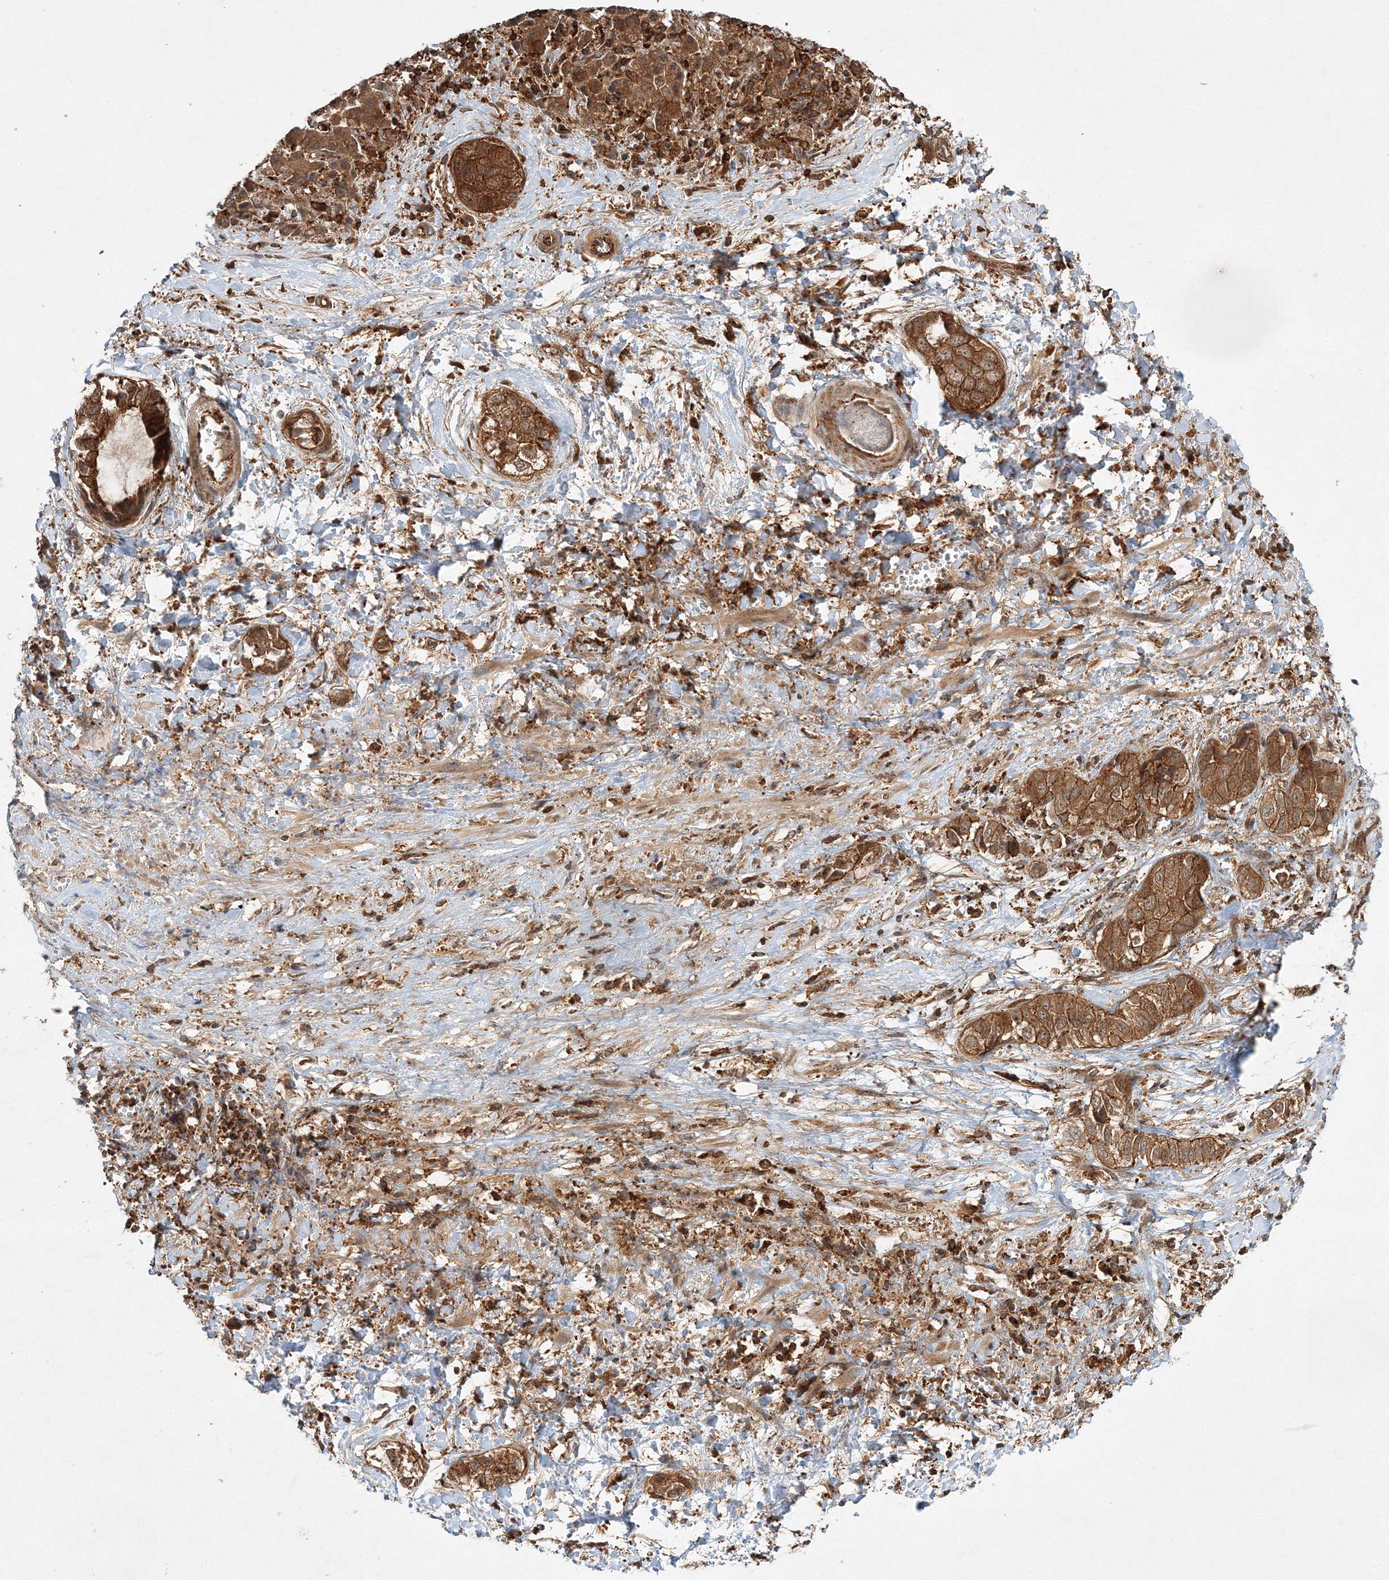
{"staining": {"intensity": "strong", "quantity": ">75%", "location": "cytoplasmic/membranous"}, "tissue": "liver cancer", "cell_type": "Tumor cells", "image_type": "cancer", "snomed": [{"axis": "morphology", "description": "Cholangiocarcinoma"}, {"axis": "topography", "description": "Liver"}], "caption": "An immunohistochemistry micrograph of neoplastic tissue is shown. Protein staining in brown shows strong cytoplasmic/membranous positivity in liver cancer within tumor cells.", "gene": "WDR37", "patient": {"sex": "female", "age": 52}}